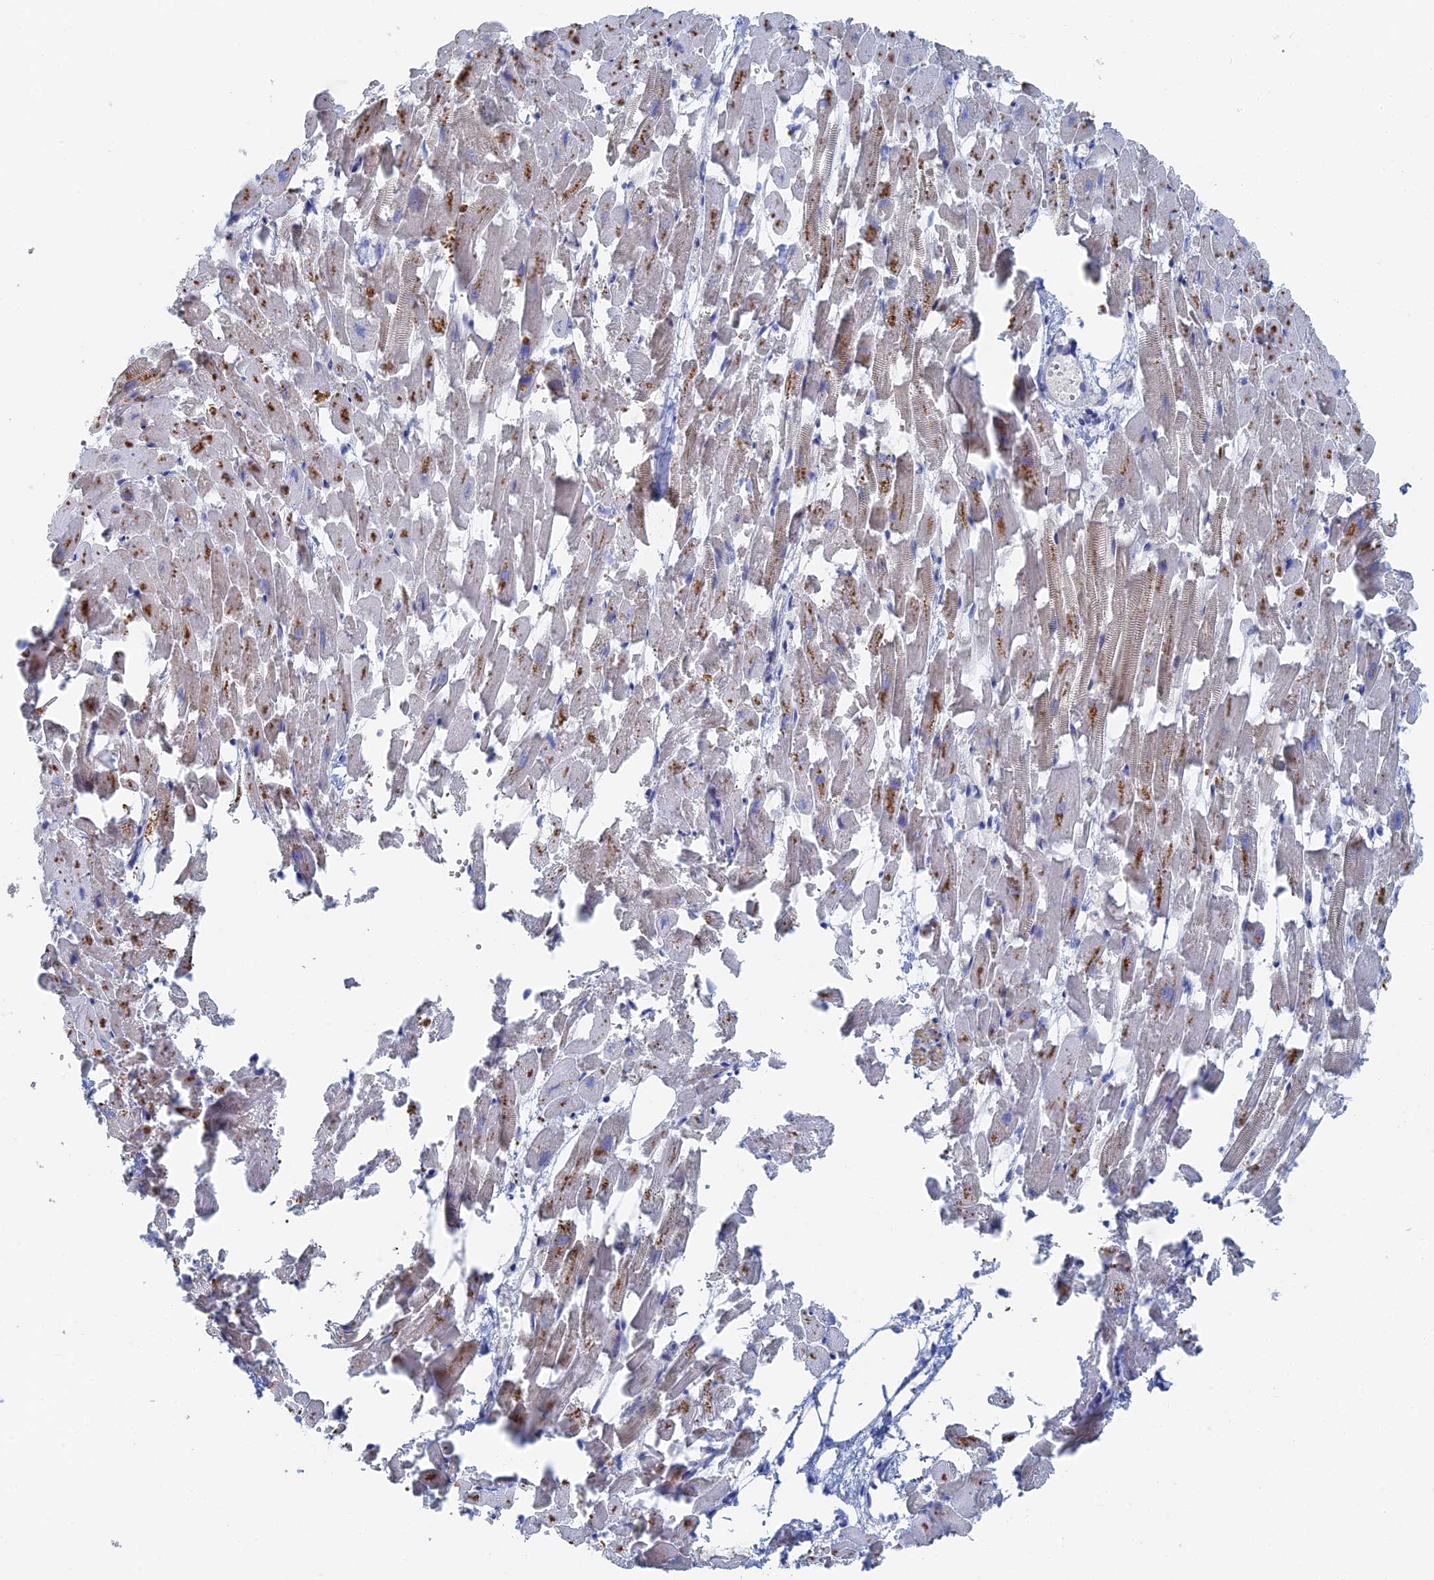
{"staining": {"intensity": "negative", "quantity": "none", "location": "none"}, "tissue": "heart muscle", "cell_type": "Cardiomyocytes", "image_type": "normal", "snomed": [{"axis": "morphology", "description": "Normal tissue, NOS"}, {"axis": "topography", "description": "Heart"}], "caption": "Immunohistochemistry micrograph of normal heart muscle: heart muscle stained with DAB (3,3'-diaminobenzidine) exhibits no significant protein expression in cardiomyocytes. (Stains: DAB (3,3'-diaminobenzidine) immunohistochemistry with hematoxylin counter stain, Microscopy: brightfield microscopy at high magnification).", "gene": "IRGQ", "patient": {"sex": "female", "age": 64}}